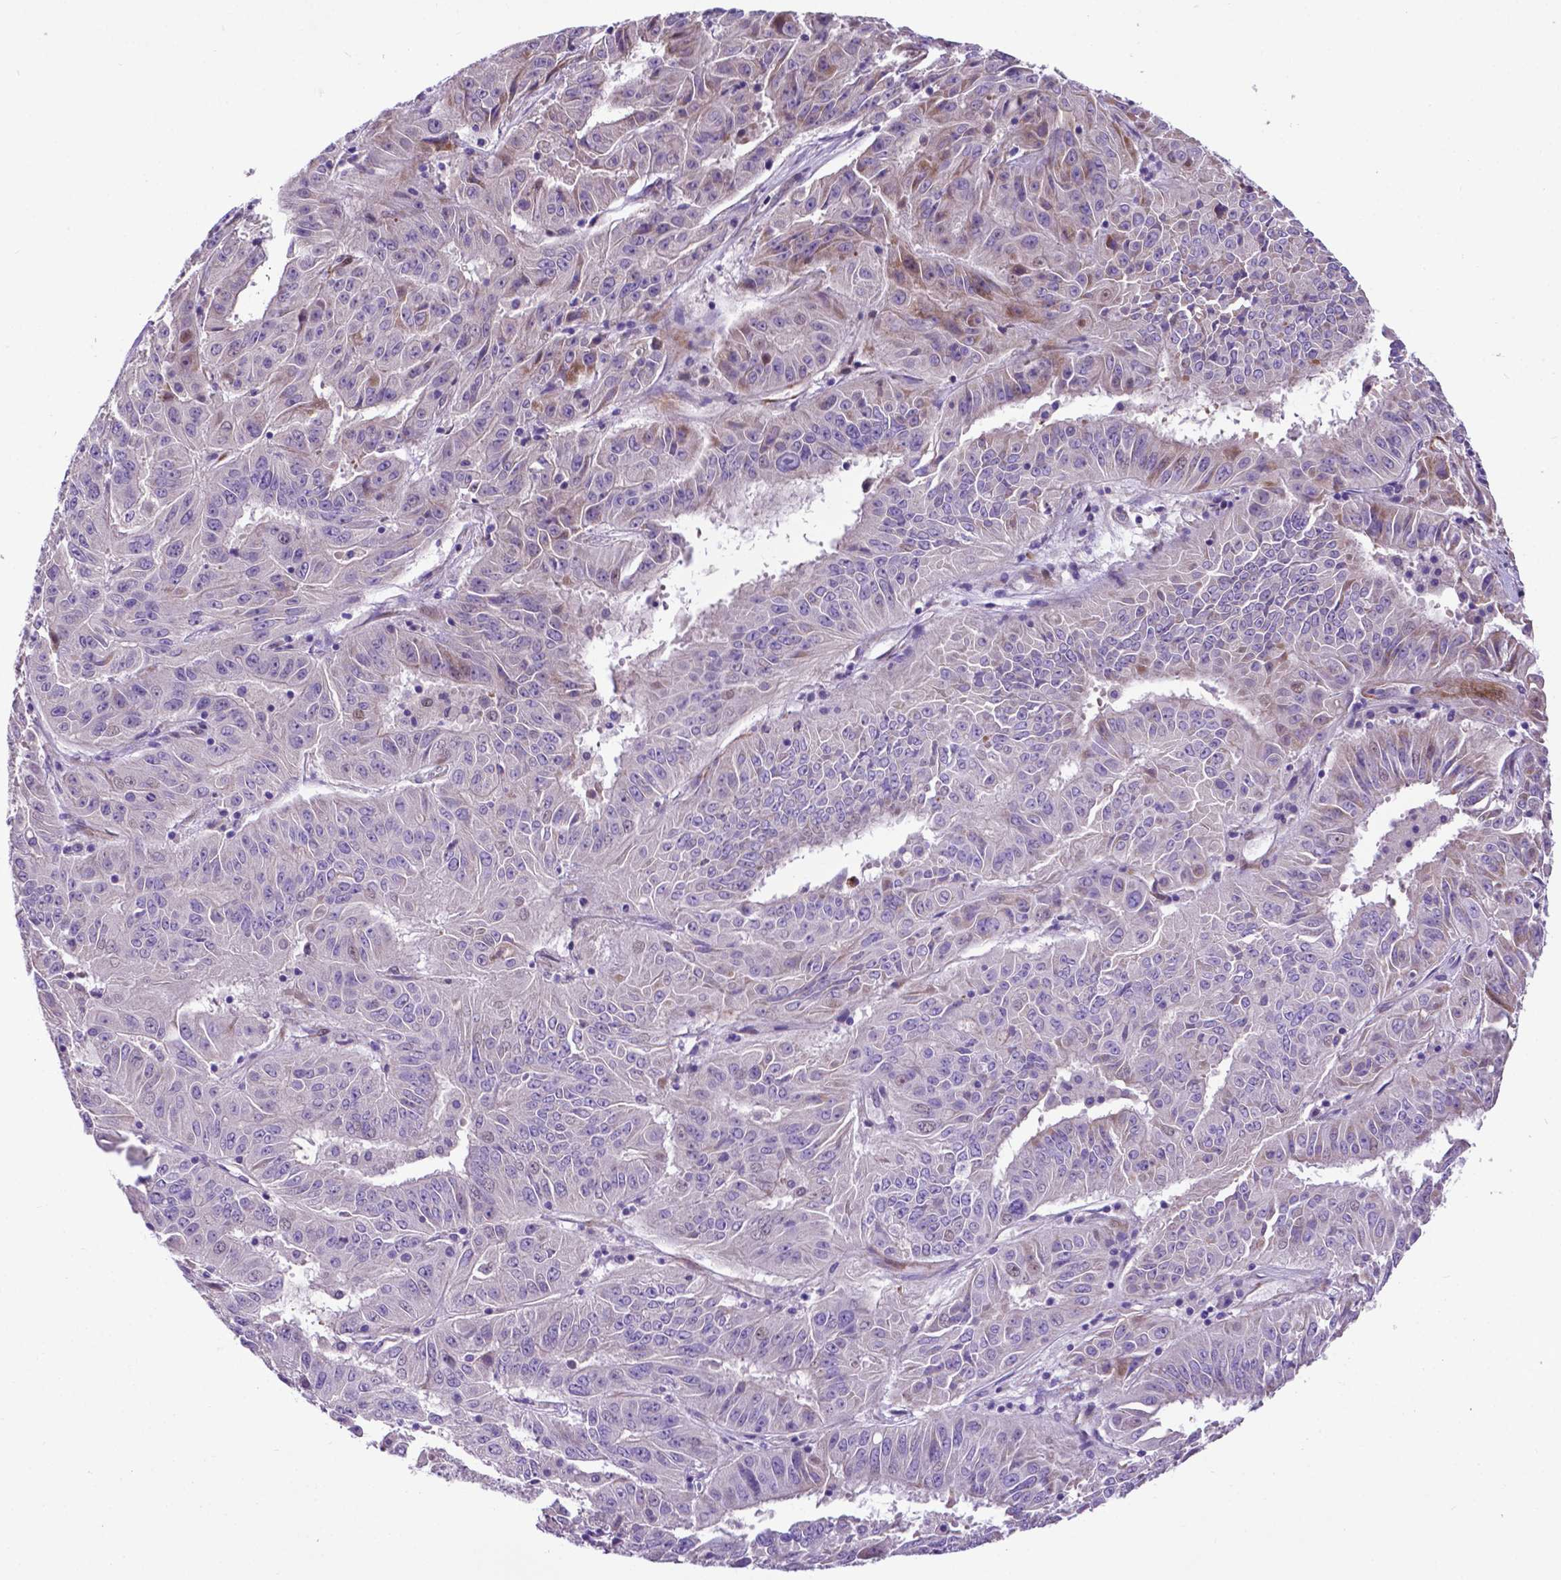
{"staining": {"intensity": "negative", "quantity": "none", "location": "none"}, "tissue": "pancreatic cancer", "cell_type": "Tumor cells", "image_type": "cancer", "snomed": [{"axis": "morphology", "description": "Adenocarcinoma, NOS"}, {"axis": "topography", "description": "Pancreas"}], "caption": "This is an IHC image of adenocarcinoma (pancreatic). There is no staining in tumor cells.", "gene": "PFKFB4", "patient": {"sex": "male", "age": 63}}